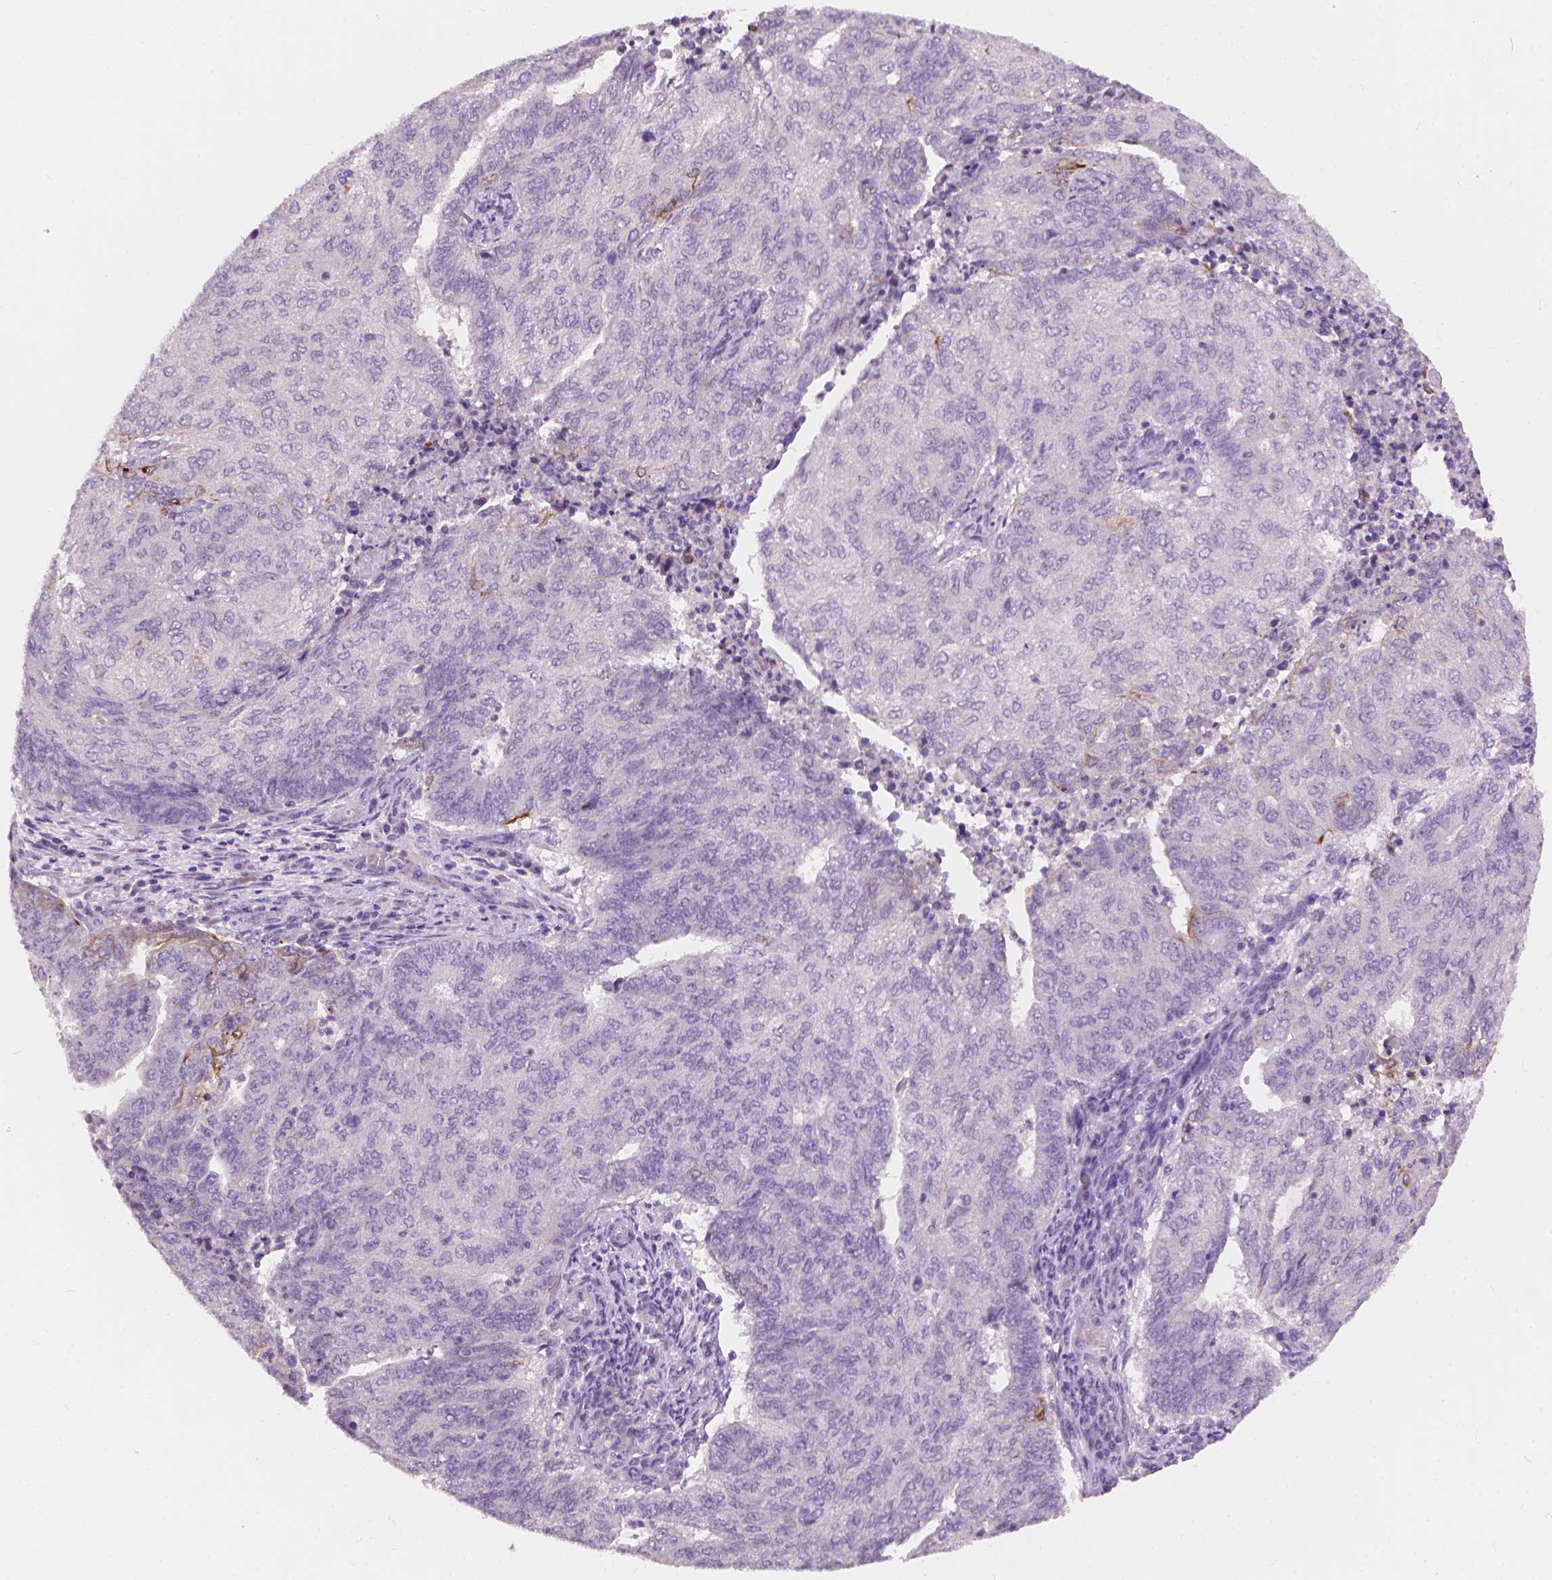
{"staining": {"intensity": "weak", "quantity": "<25%", "location": "cytoplasmic/membranous"}, "tissue": "endometrial cancer", "cell_type": "Tumor cells", "image_type": "cancer", "snomed": [{"axis": "morphology", "description": "Adenocarcinoma, NOS"}, {"axis": "topography", "description": "Endometrium"}], "caption": "Immunohistochemistry of human adenocarcinoma (endometrial) displays no expression in tumor cells.", "gene": "KRT17", "patient": {"sex": "female", "age": 82}}